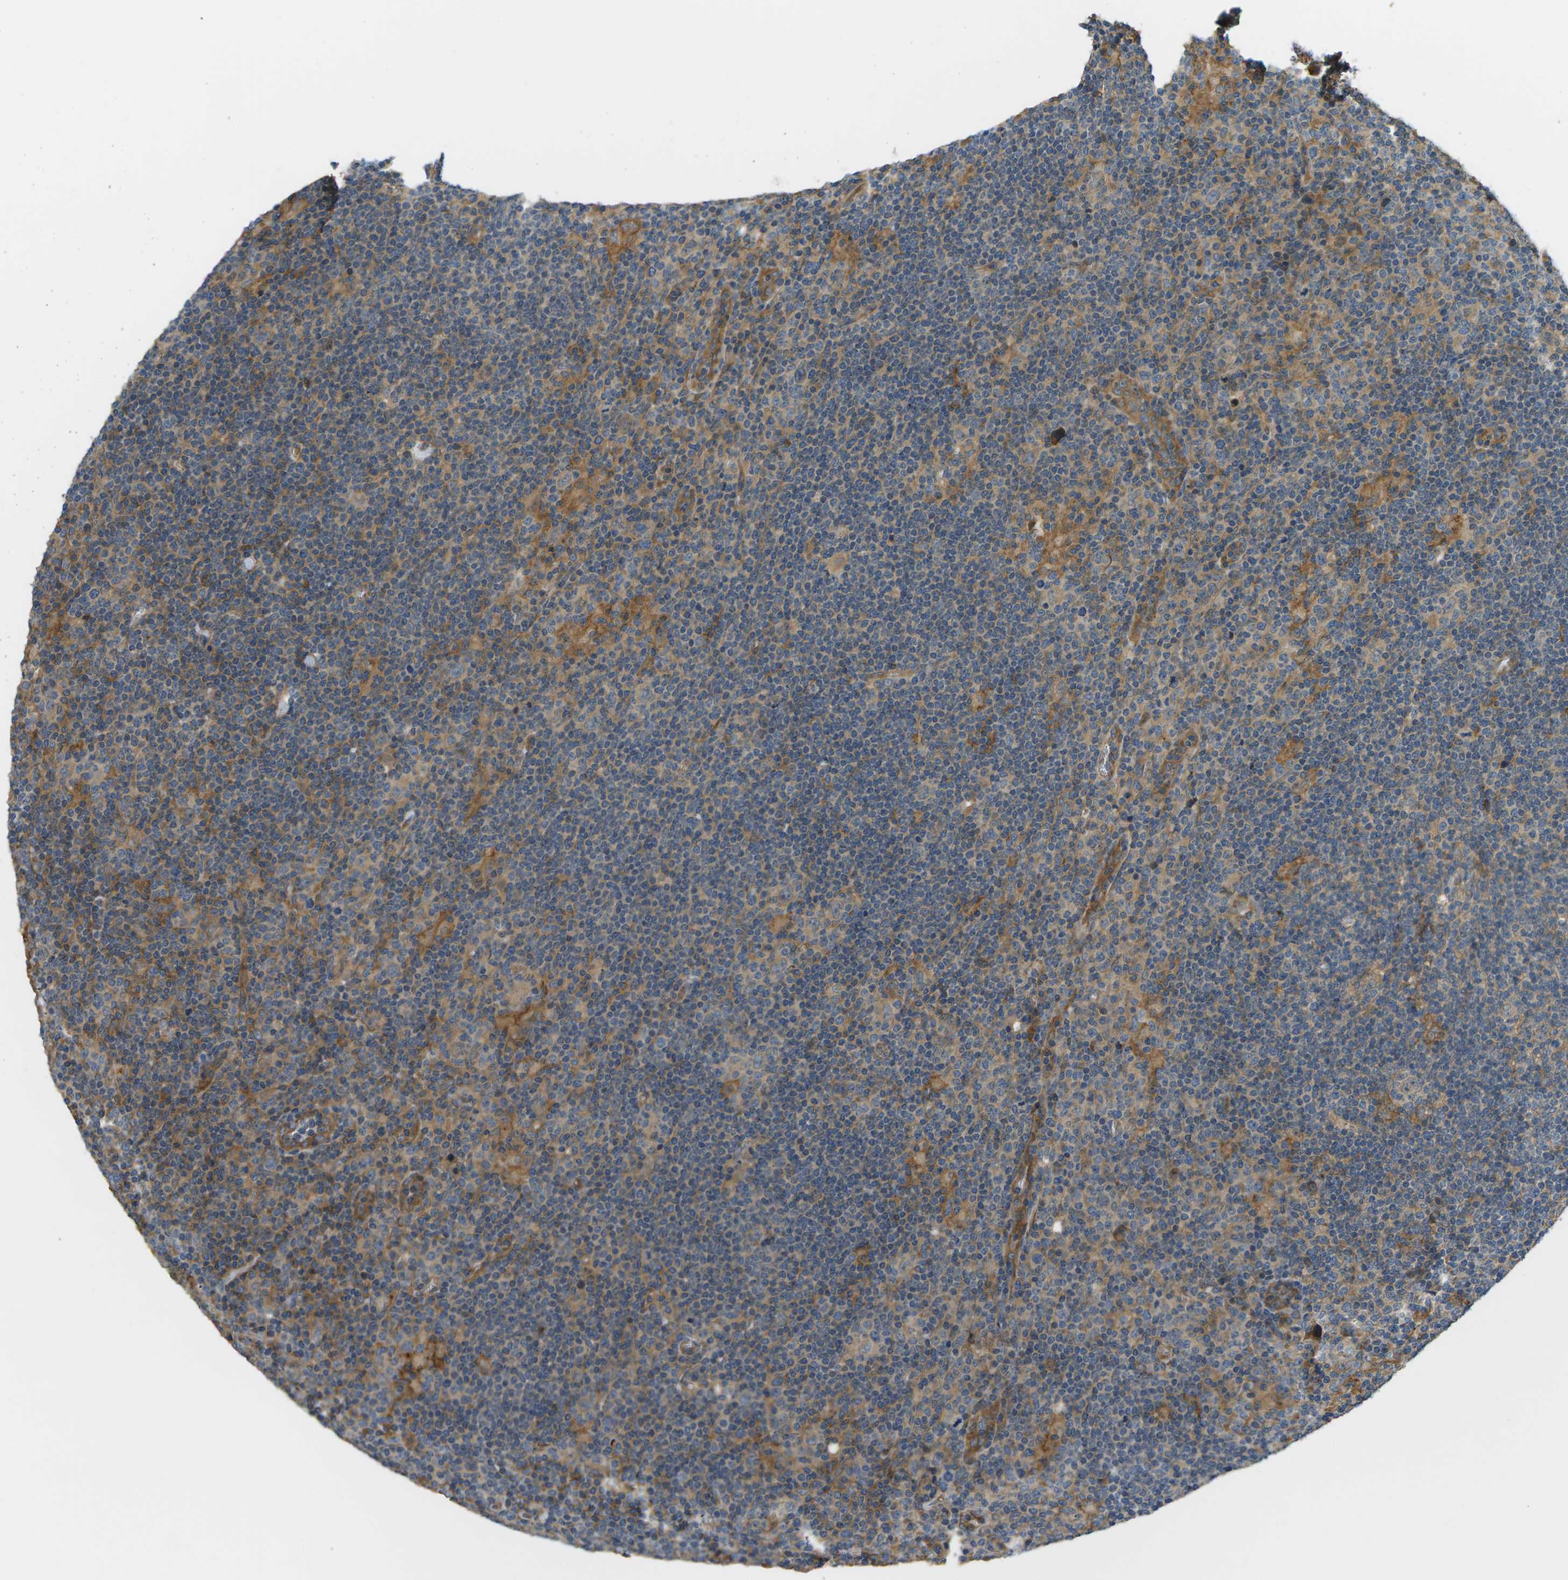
{"staining": {"intensity": "weak", "quantity": "25%-75%", "location": "cytoplasmic/membranous"}, "tissue": "lymphoma", "cell_type": "Tumor cells", "image_type": "cancer", "snomed": [{"axis": "morphology", "description": "Hodgkin's disease, NOS"}, {"axis": "topography", "description": "Lymph node"}], "caption": "Hodgkin's disease was stained to show a protein in brown. There is low levels of weak cytoplasmic/membranous staining in about 25%-75% of tumor cells.", "gene": "DDHD2", "patient": {"sex": "female", "age": 57}}